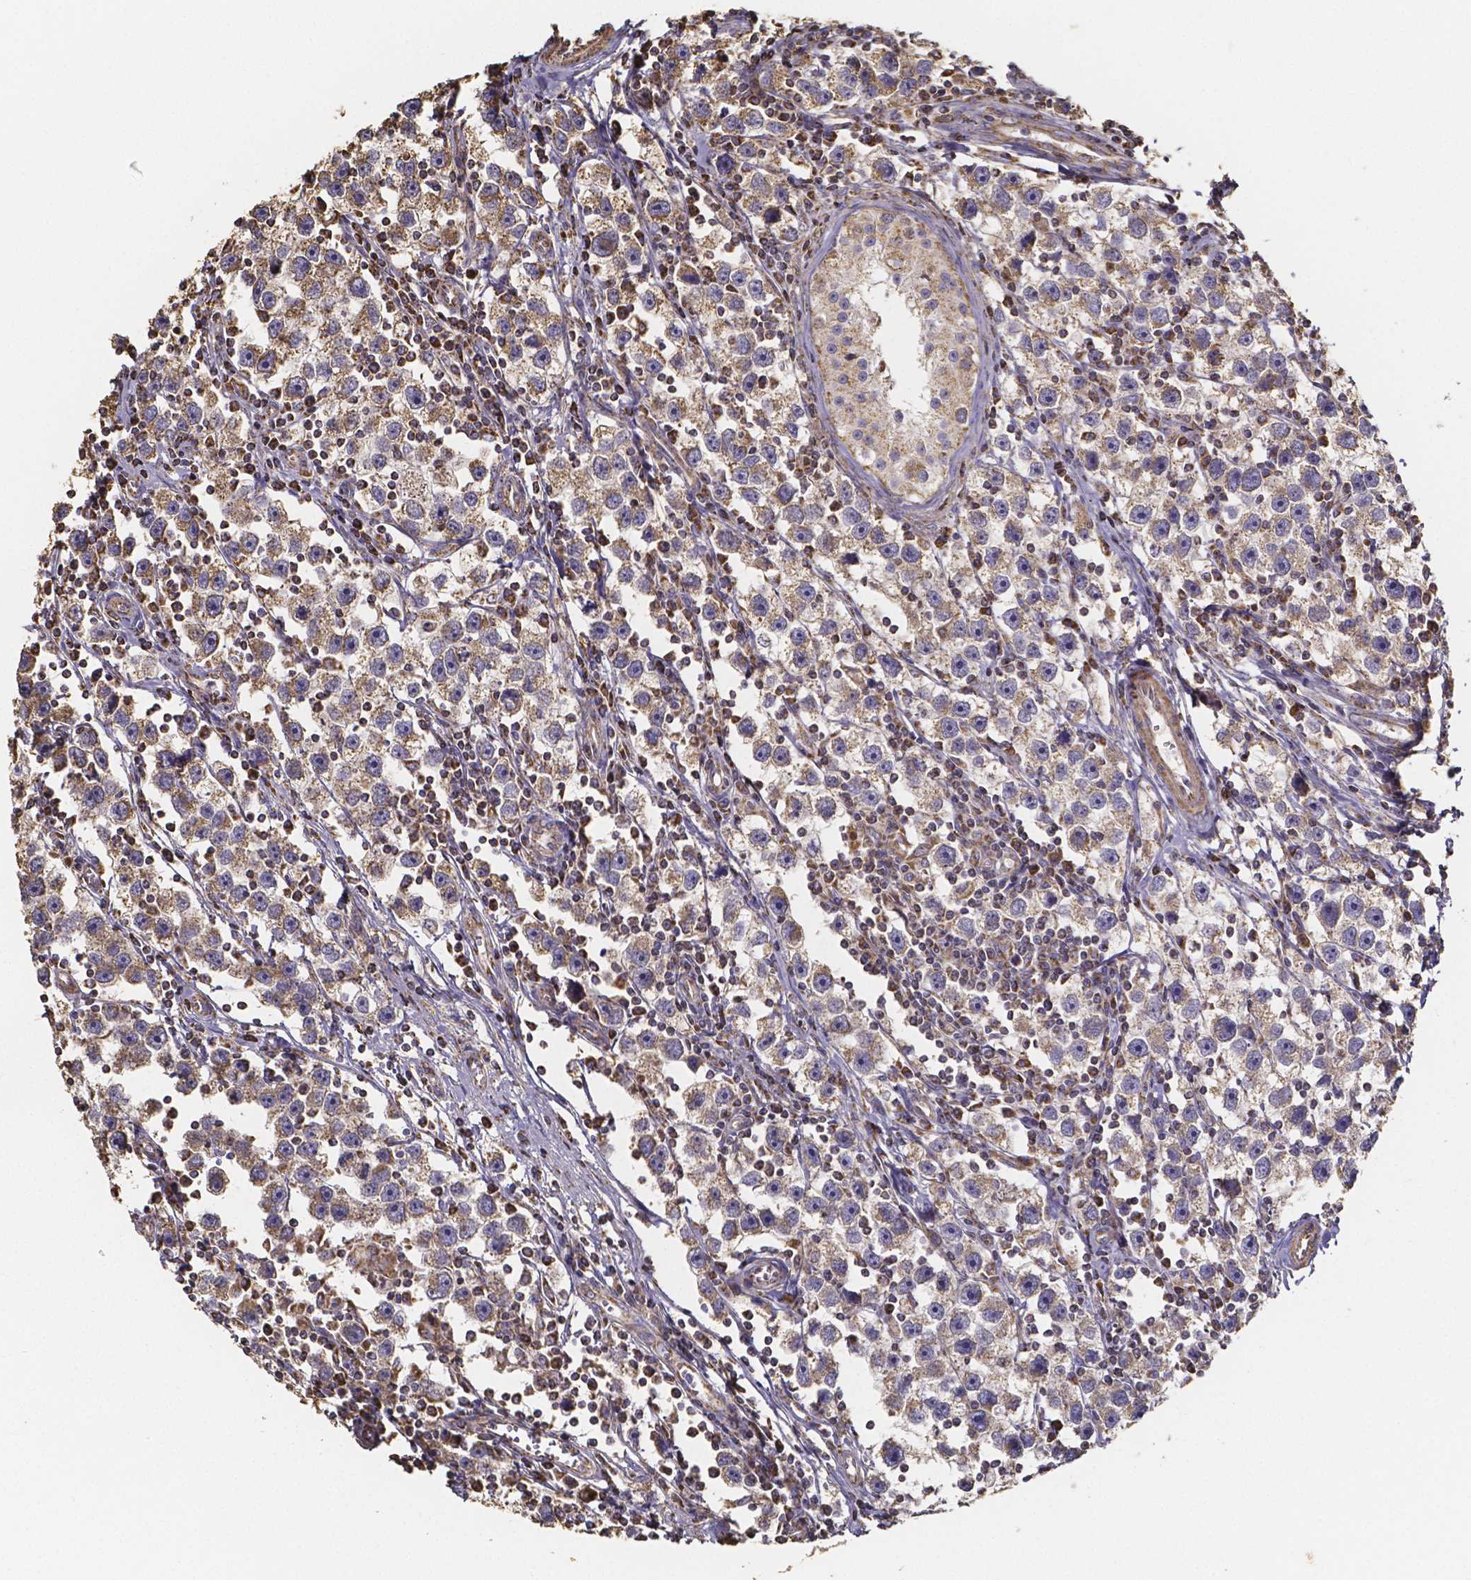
{"staining": {"intensity": "moderate", "quantity": ">75%", "location": "cytoplasmic/membranous"}, "tissue": "testis cancer", "cell_type": "Tumor cells", "image_type": "cancer", "snomed": [{"axis": "morphology", "description": "Seminoma, NOS"}, {"axis": "topography", "description": "Testis"}], "caption": "IHC photomicrograph of human testis cancer (seminoma) stained for a protein (brown), which displays medium levels of moderate cytoplasmic/membranous positivity in about >75% of tumor cells.", "gene": "SLC35D2", "patient": {"sex": "male", "age": 30}}